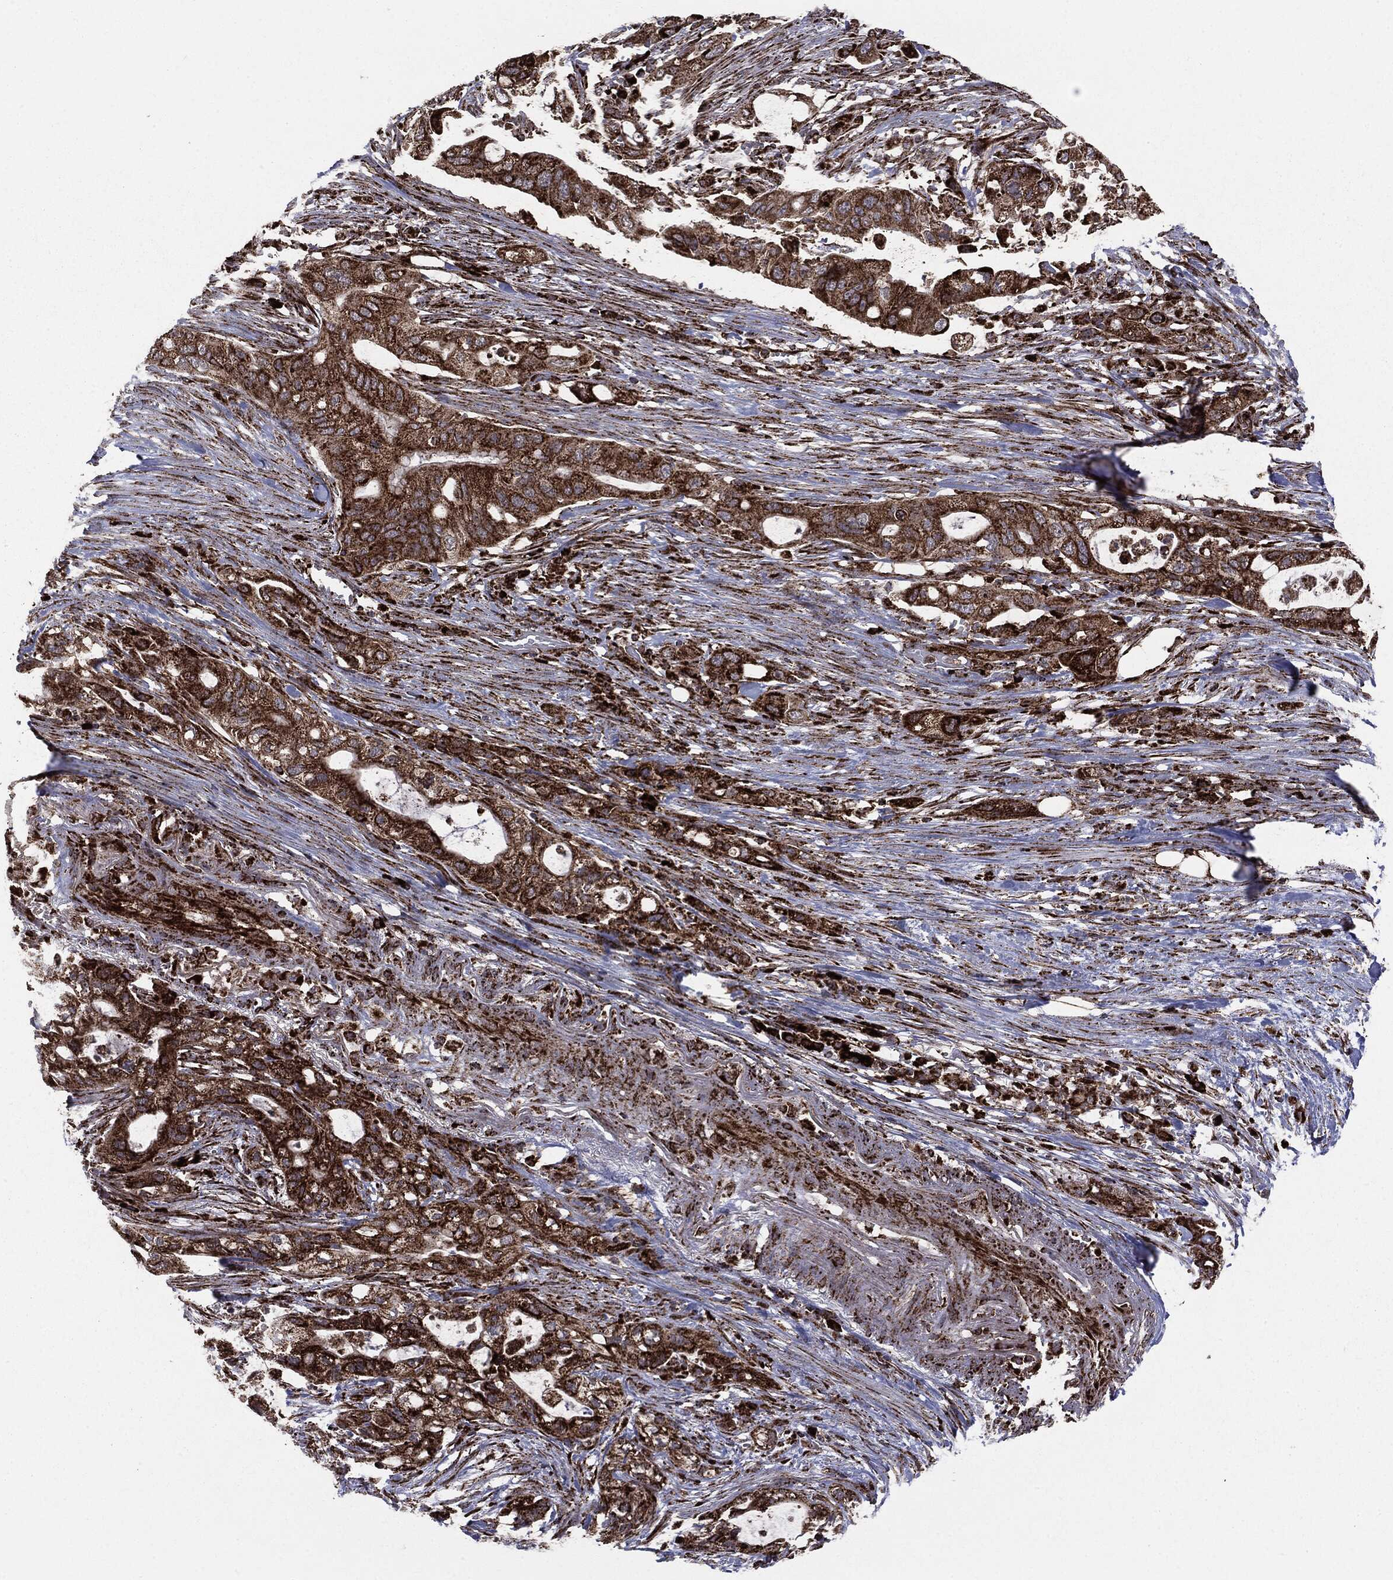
{"staining": {"intensity": "strong", "quantity": ">75%", "location": "cytoplasmic/membranous"}, "tissue": "pancreatic cancer", "cell_type": "Tumor cells", "image_type": "cancer", "snomed": [{"axis": "morphology", "description": "Adenocarcinoma, NOS"}, {"axis": "topography", "description": "Pancreas"}], "caption": "This micrograph exhibits pancreatic adenocarcinoma stained with IHC to label a protein in brown. The cytoplasmic/membranous of tumor cells show strong positivity for the protein. Nuclei are counter-stained blue.", "gene": "MAP2K1", "patient": {"sex": "female", "age": 72}}